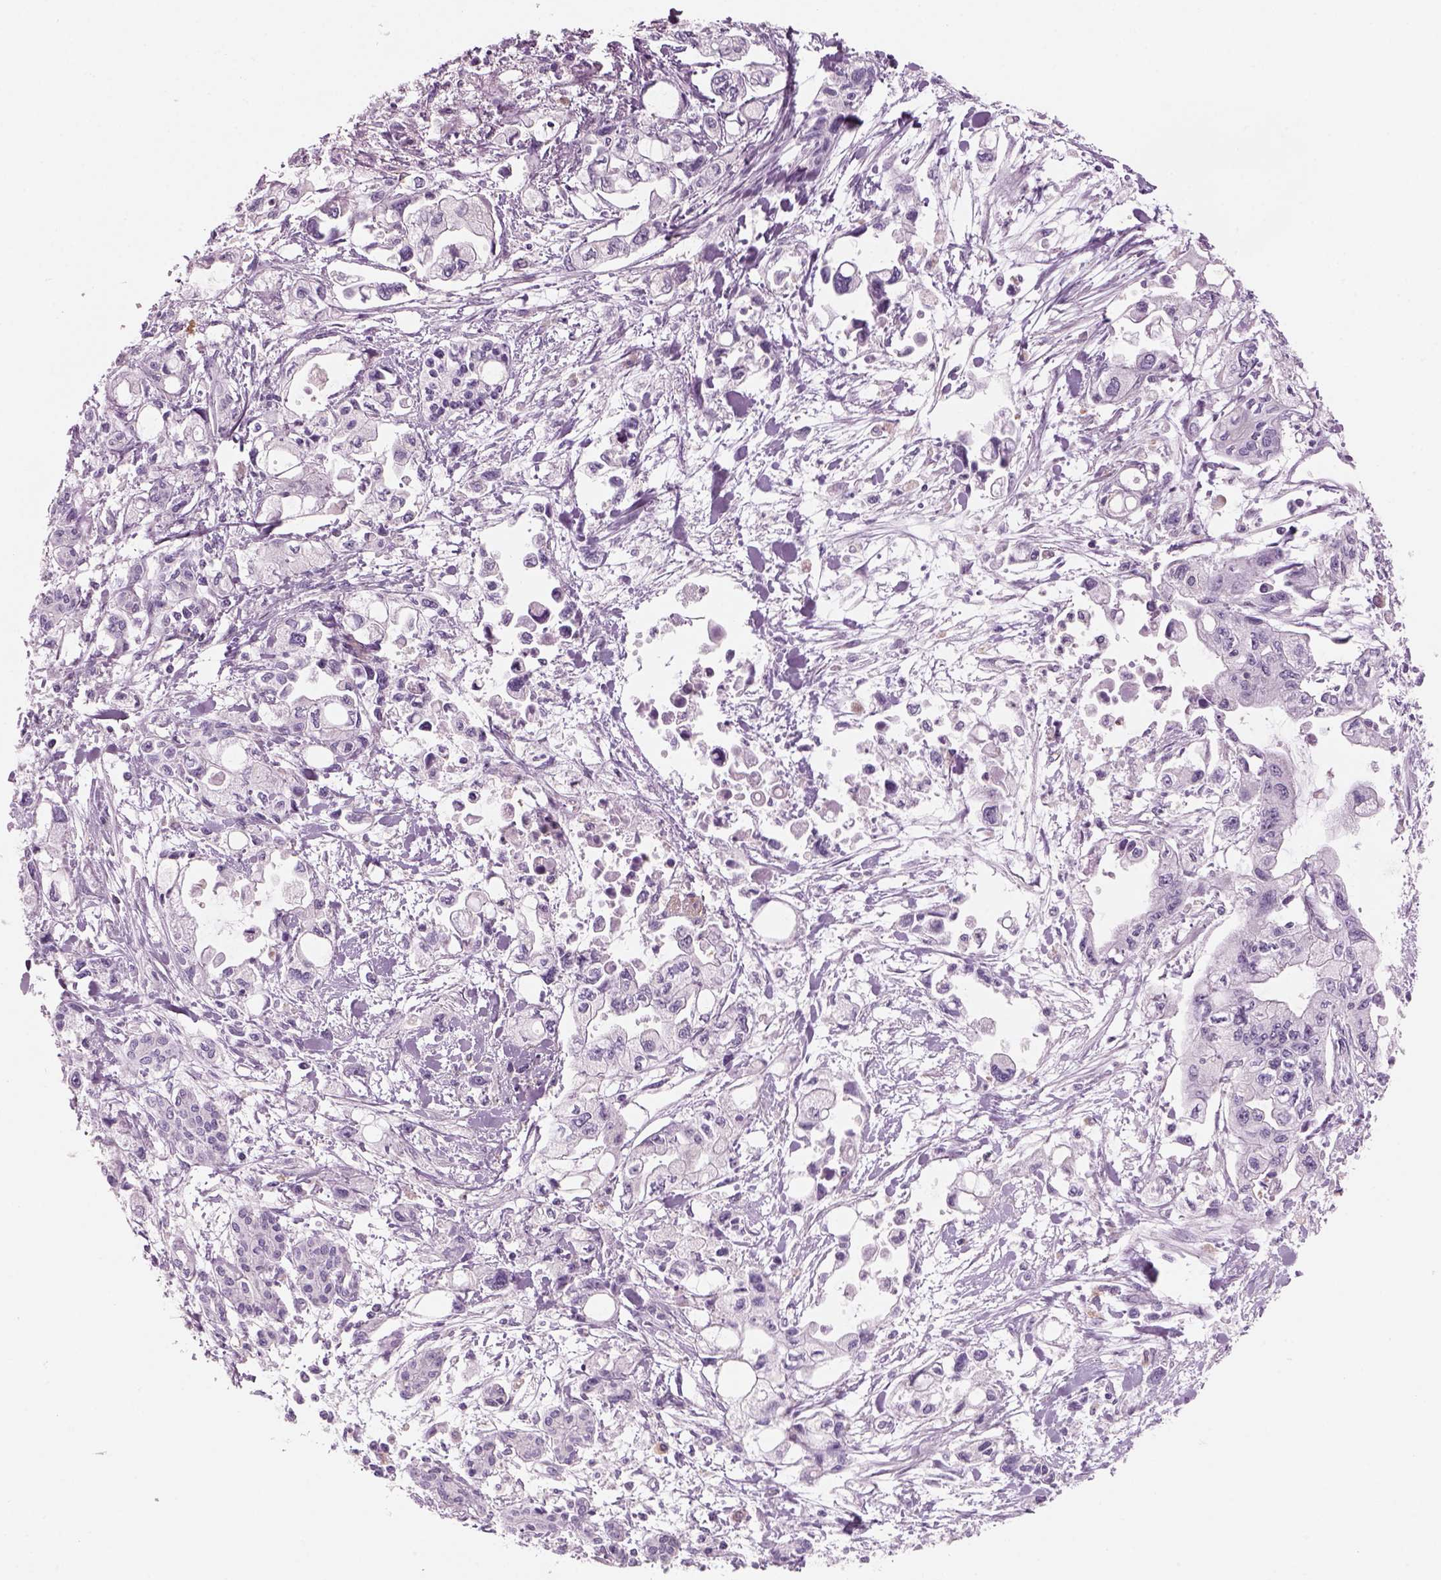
{"staining": {"intensity": "negative", "quantity": "none", "location": "none"}, "tissue": "pancreatic cancer", "cell_type": "Tumor cells", "image_type": "cancer", "snomed": [{"axis": "morphology", "description": "Adenocarcinoma, NOS"}, {"axis": "topography", "description": "Pancreas"}], "caption": "High power microscopy image of an IHC photomicrograph of pancreatic cancer (adenocarcinoma), revealing no significant positivity in tumor cells. (DAB (3,3'-diaminobenzidine) immunohistochemistry (IHC) with hematoxylin counter stain).", "gene": "SLC1A7", "patient": {"sex": "female", "age": 61}}